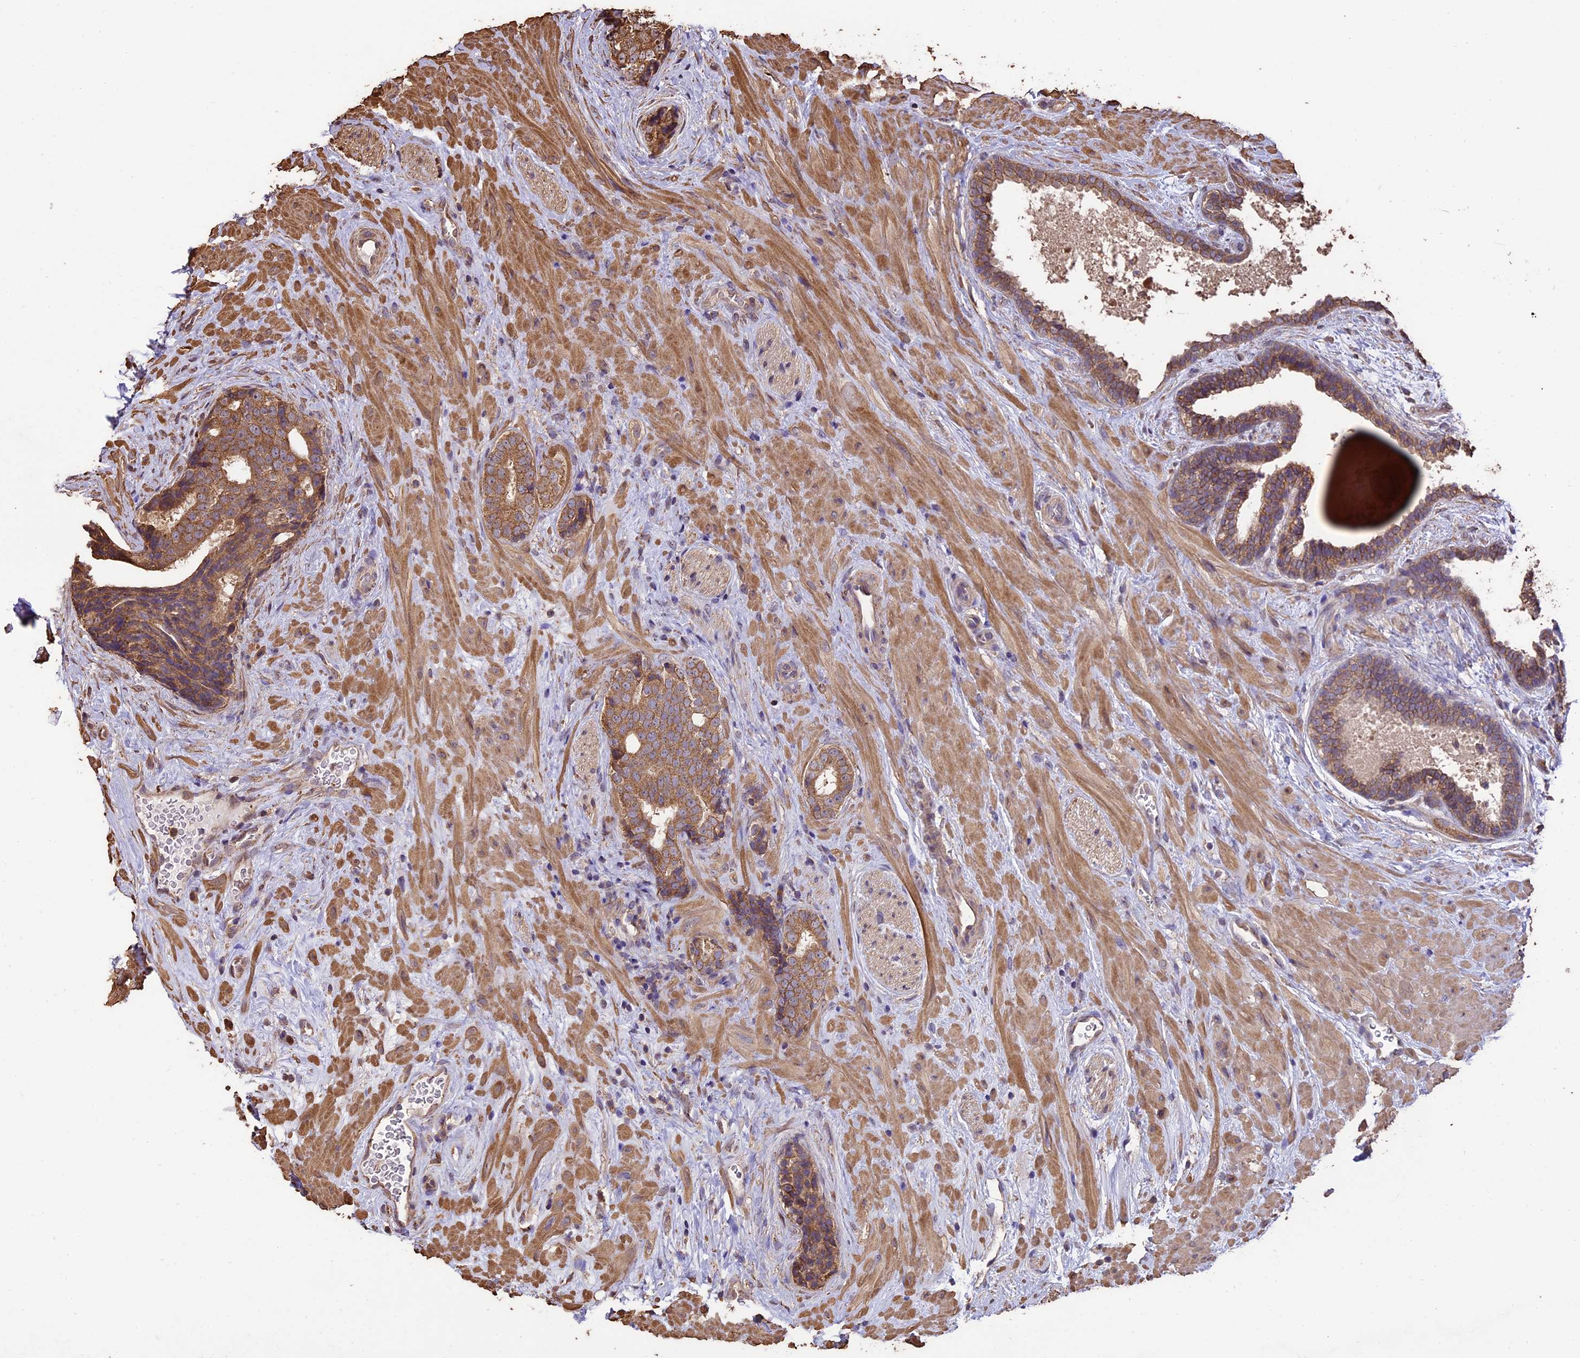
{"staining": {"intensity": "moderate", "quantity": ">75%", "location": "cytoplasmic/membranous"}, "tissue": "prostate cancer", "cell_type": "Tumor cells", "image_type": "cancer", "snomed": [{"axis": "morphology", "description": "Adenocarcinoma, High grade"}, {"axis": "topography", "description": "Prostate"}], "caption": "An immunohistochemistry (IHC) histopathology image of neoplastic tissue is shown. Protein staining in brown labels moderate cytoplasmic/membranous positivity in prostate cancer (high-grade adenocarcinoma) within tumor cells.", "gene": "PGPEP1L", "patient": {"sex": "male", "age": 56}}